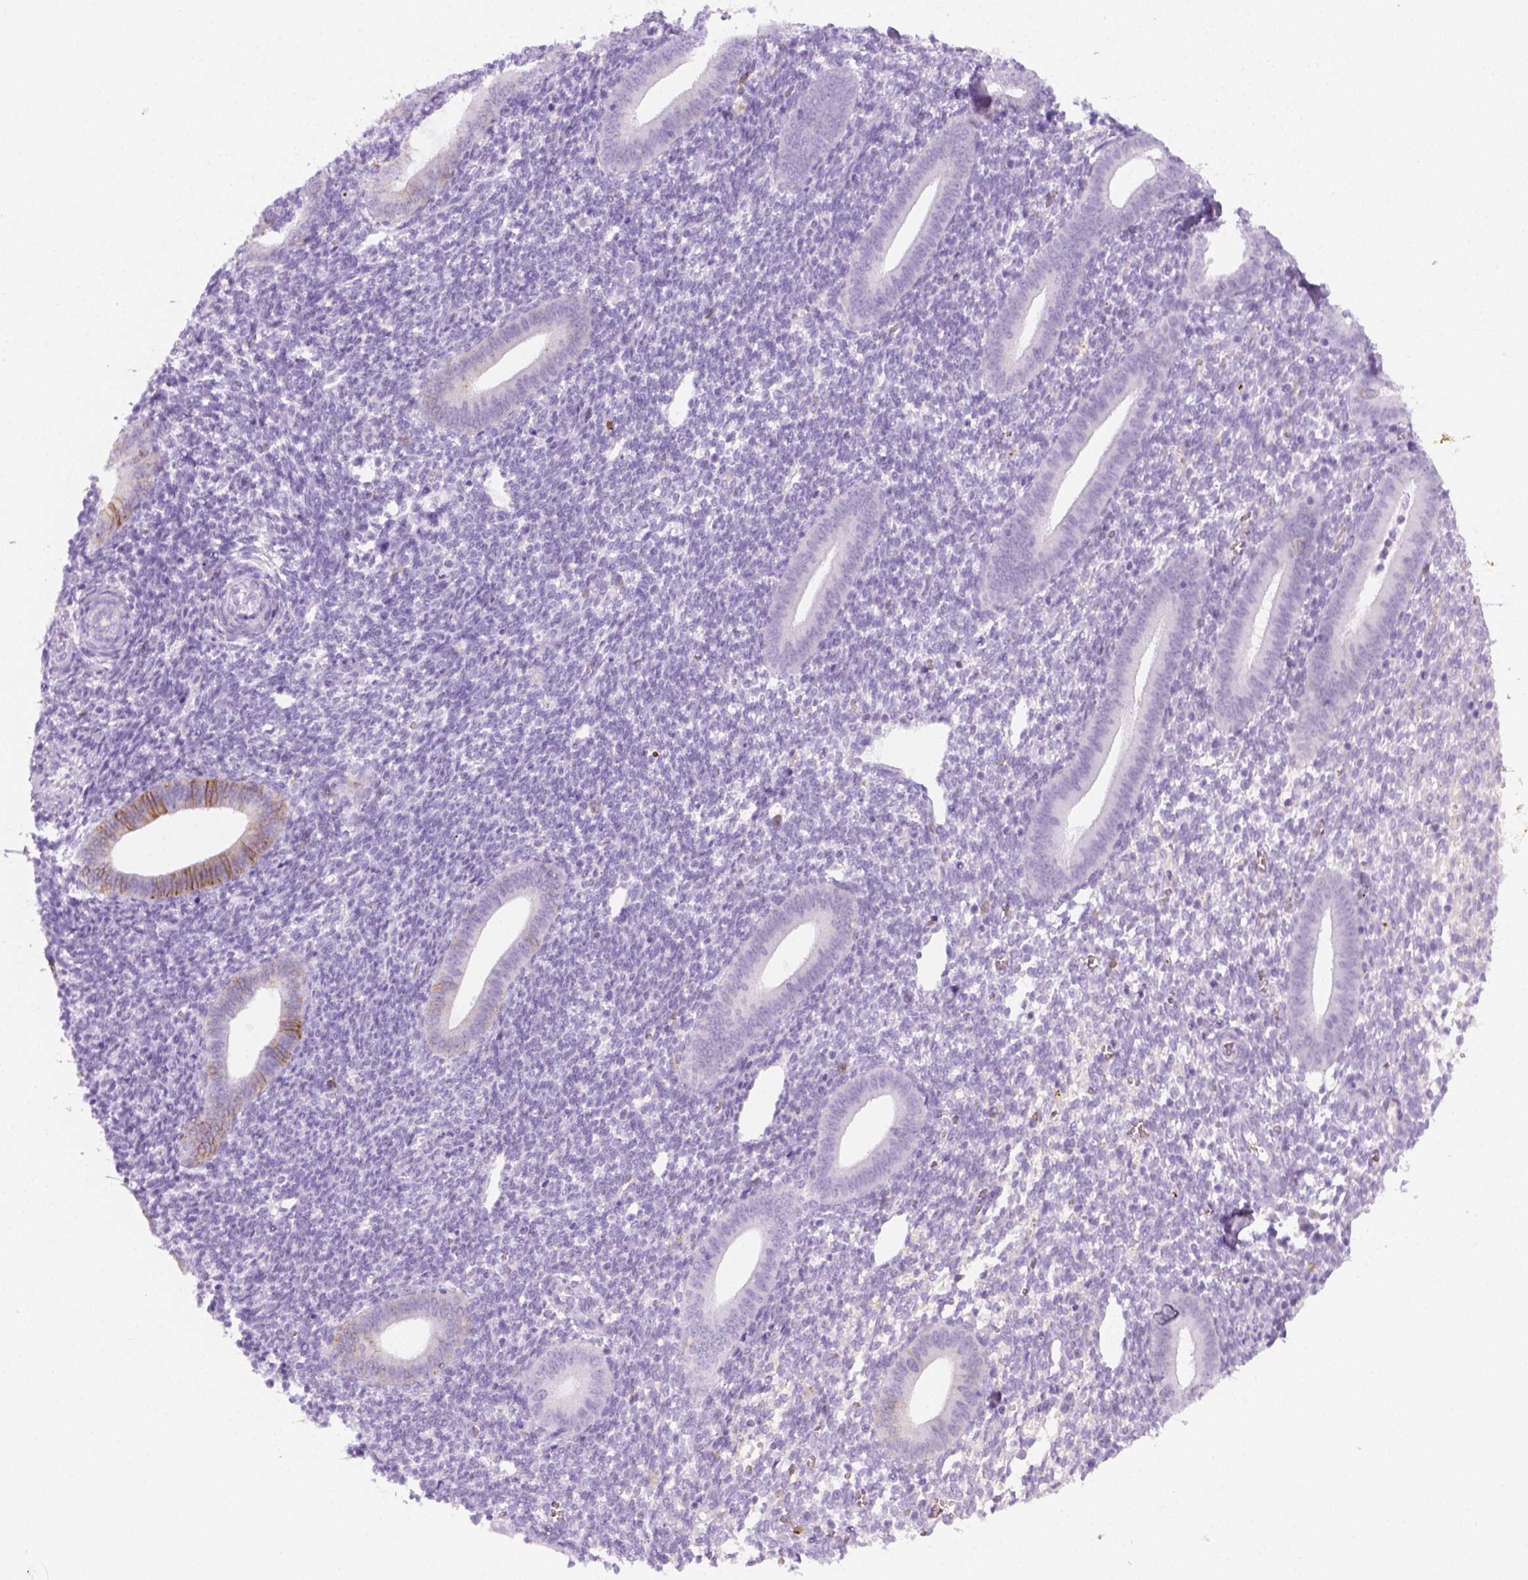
{"staining": {"intensity": "negative", "quantity": "none", "location": "none"}, "tissue": "endometrium", "cell_type": "Cells in endometrial stroma", "image_type": "normal", "snomed": [{"axis": "morphology", "description": "Normal tissue, NOS"}, {"axis": "topography", "description": "Endometrium"}], "caption": "There is no significant staining in cells in endometrial stroma of endometrium. (Stains: DAB immunohistochemistry with hematoxylin counter stain, Microscopy: brightfield microscopy at high magnification).", "gene": "AQP3", "patient": {"sex": "female", "age": 25}}